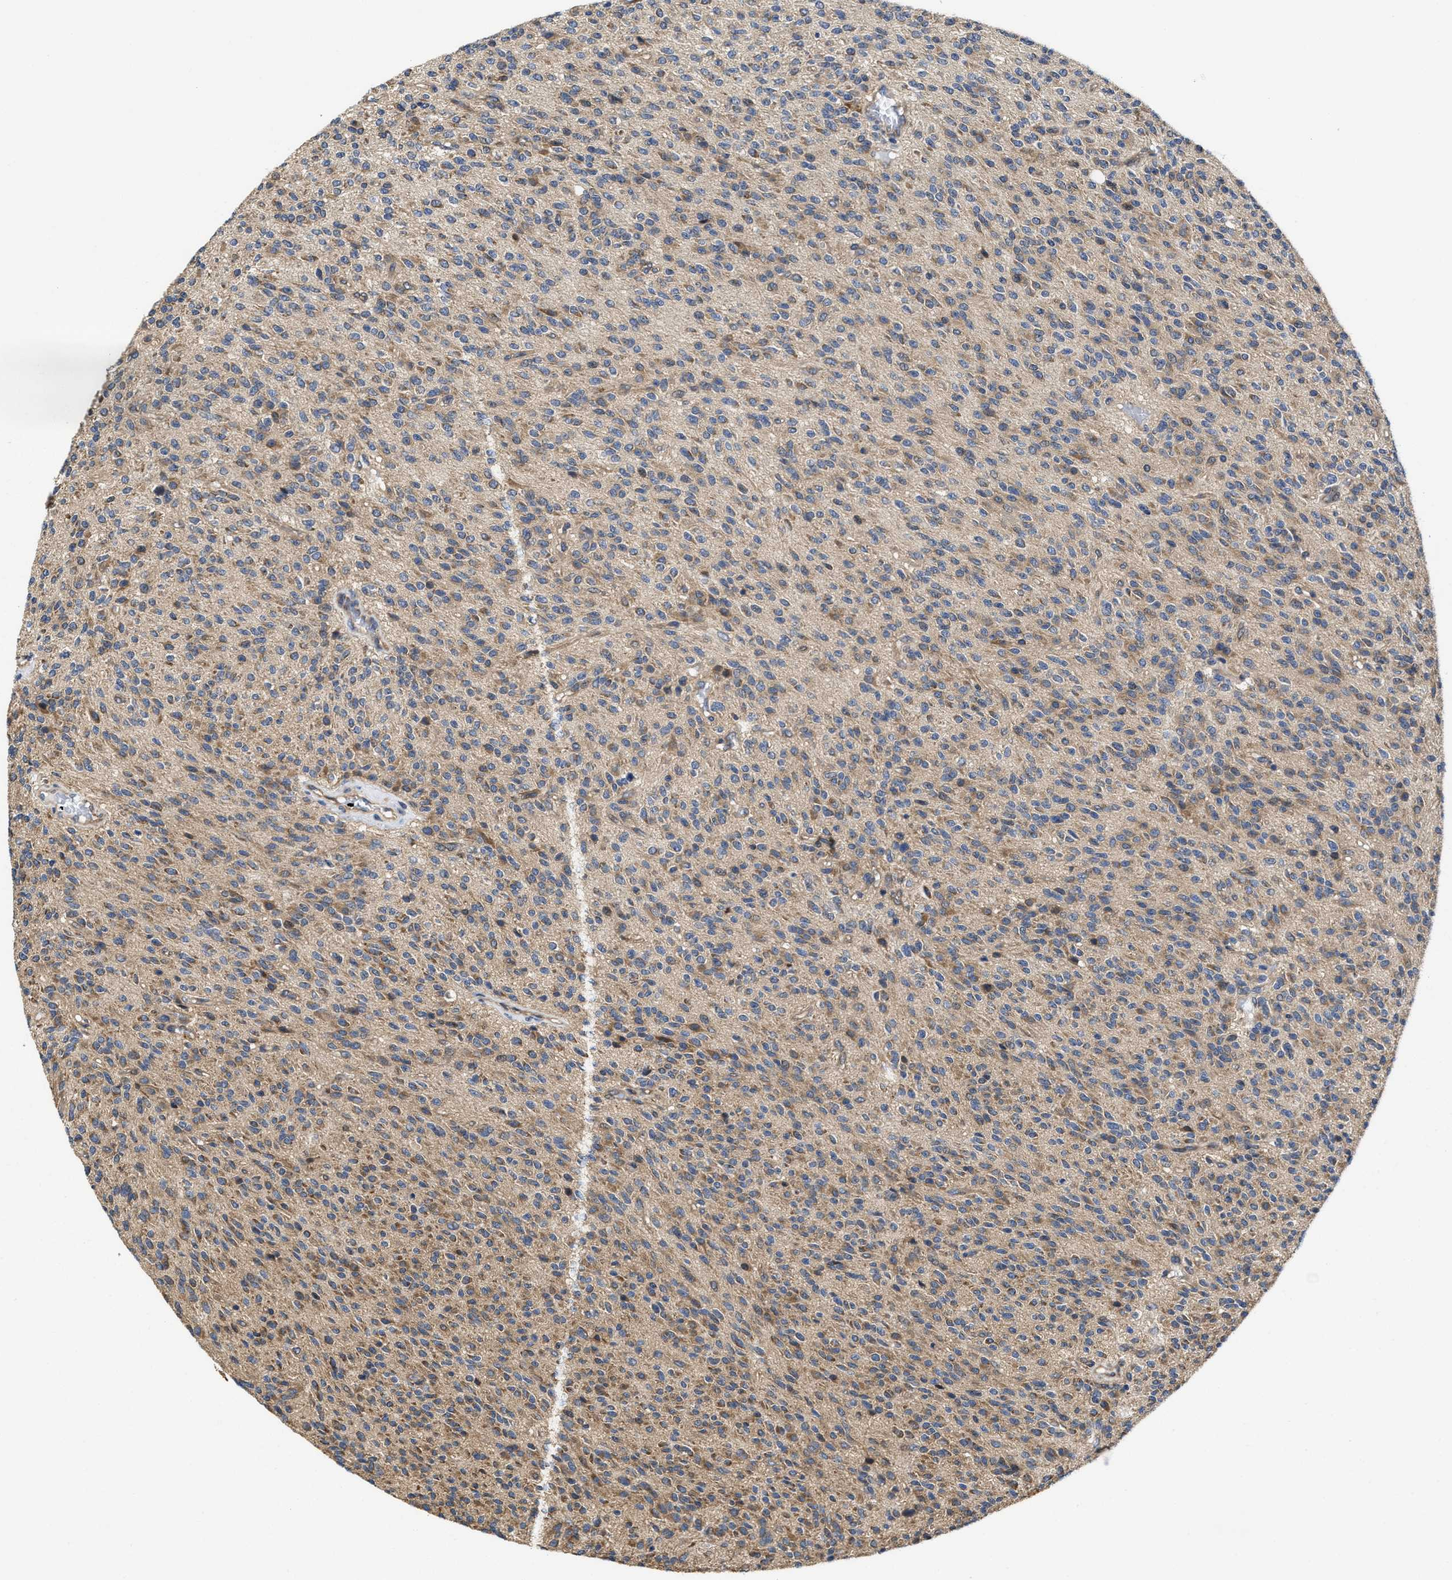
{"staining": {"intensity": "moderate", "quantity": "<25%", "location": "cytoplasmic/membranous"}, "tissue": "glioma", "cell_type": "Tumor cells", "image_type": "cancer", "snomed": [{"axis": "morphology", "description": "Glioma, malignant, High grade"}, {"axis": "topography", "description": "Brain"}], "caption": "Glioma was stained to show a protein in brown. There is low levels of moderate cytoplasmic/membranous expression in approximately <25% of tumor cells.", "gene": "TRAF6", "patient": {"sex": "male", "age": 34}}